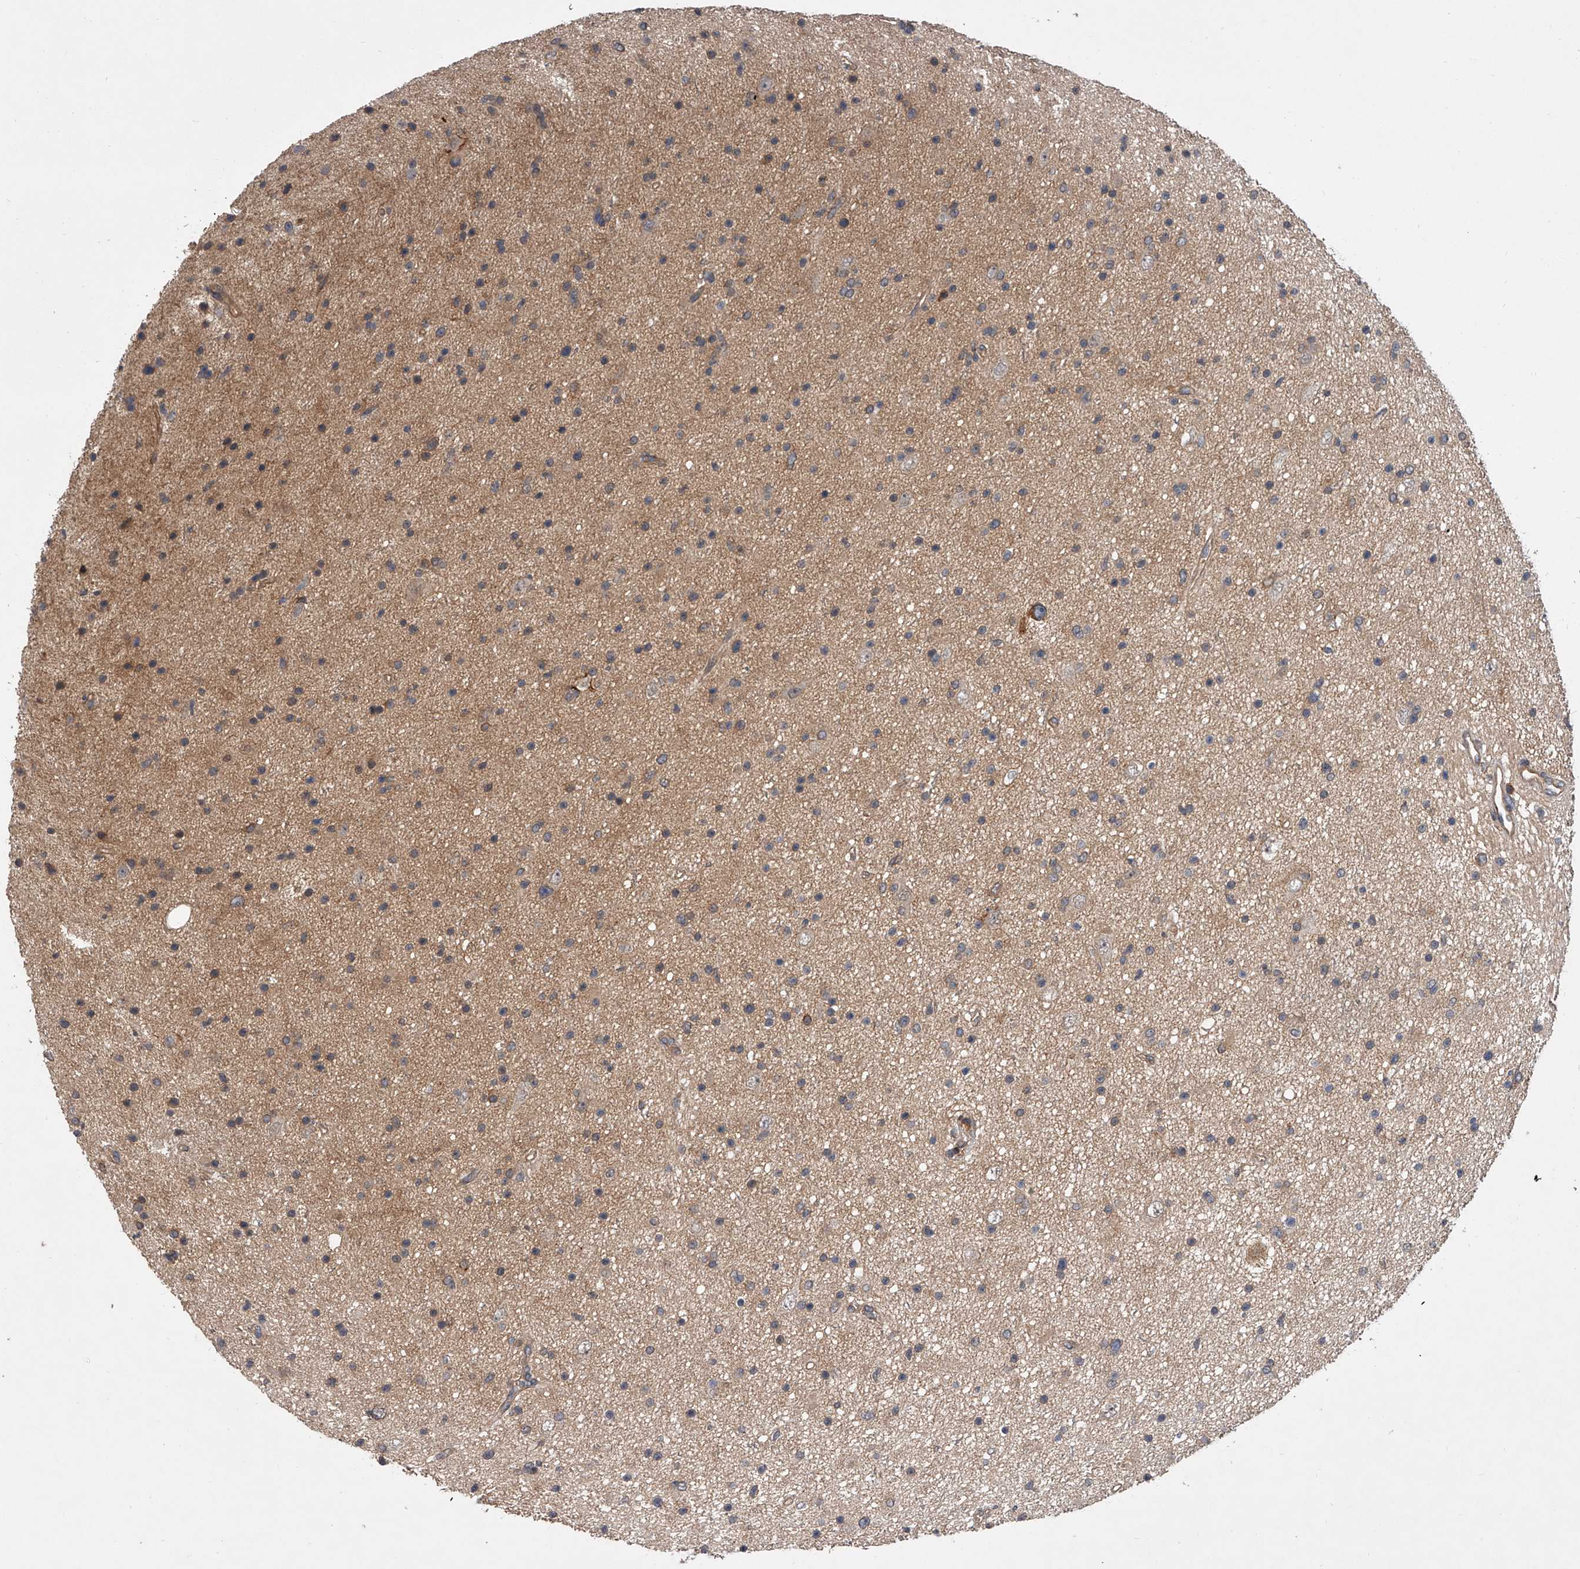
{"staining": {"intensity": "weak", "quantity": ">75%", "location": "cytoplasmic/membranous"}, "tissue": "glioma", "cell_type": "Tumor cells", "image_type": "cancer", "snomed": [{"axis": "morphology", "description": "Glioma, malignant, Low grade"}, {"axis": "topography", "description": "Cerebral cortex"}], "caption": "A micrograph of human malignant glioma (low-grade) stained for a protein exhibits weak cytoplasmic/membranous brown staining in tumor cells.", "gene": "USP47", "patient": {"sex": "female", "age": 39}}